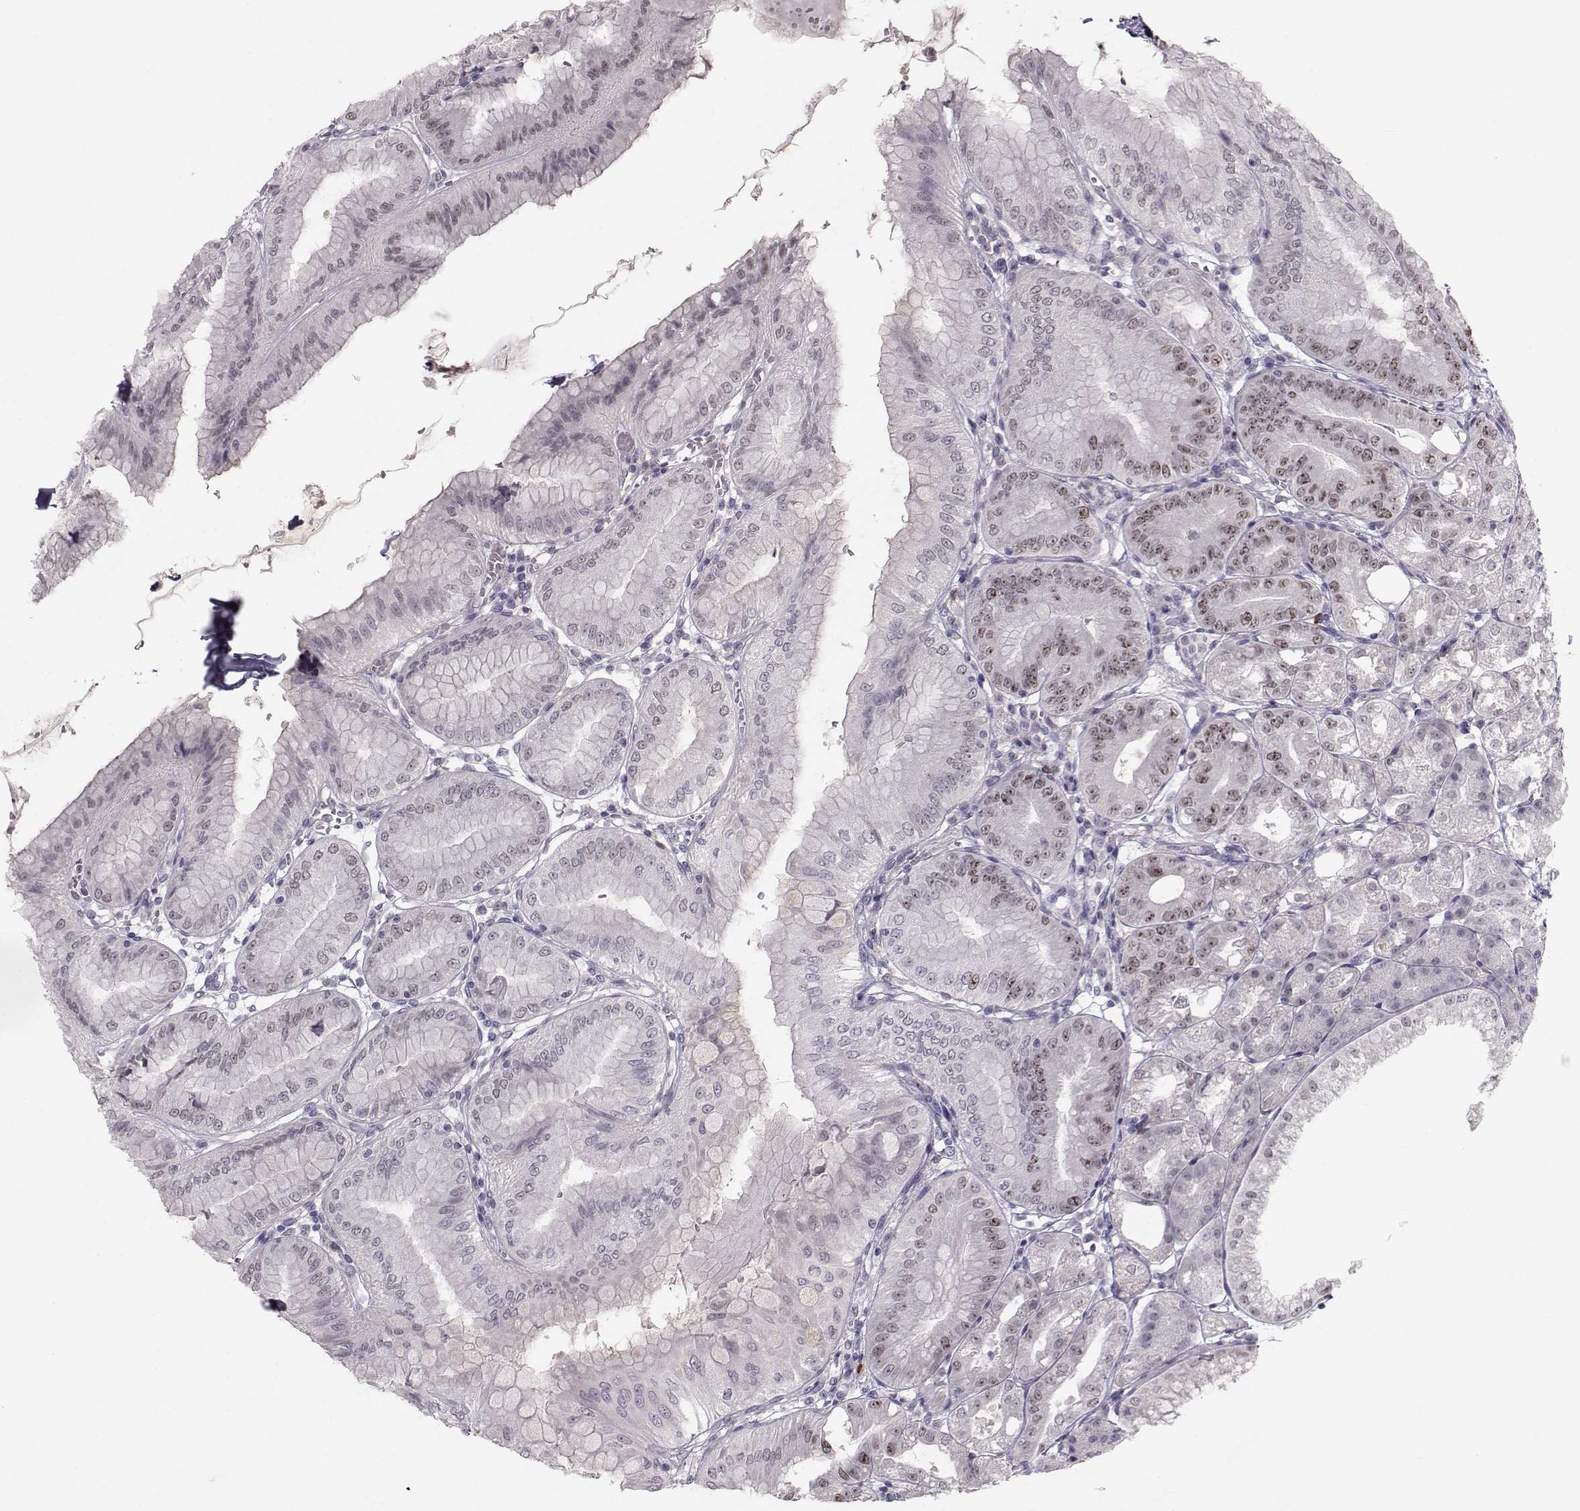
{"staining": {"intensity": "weak", "quantity": "<25%", "location": "nuclear"}, "tissue": "stomach", "cell_type": "Glandular cells", "image_type": "normal", "snomed": [{"axis": "morphology", "description": "Normal tissue, NOS"}, {"axis": "topography", "description": "Stomach"}], "caption": "An image of human stomach is negative for staining in glandular cells. (Brightfield microscopy of DAB (3,3'-diaminobenzidine) IHC at high magnification).", "gene": "LRP8", "patient": {"sex": "male", "age": 71}}